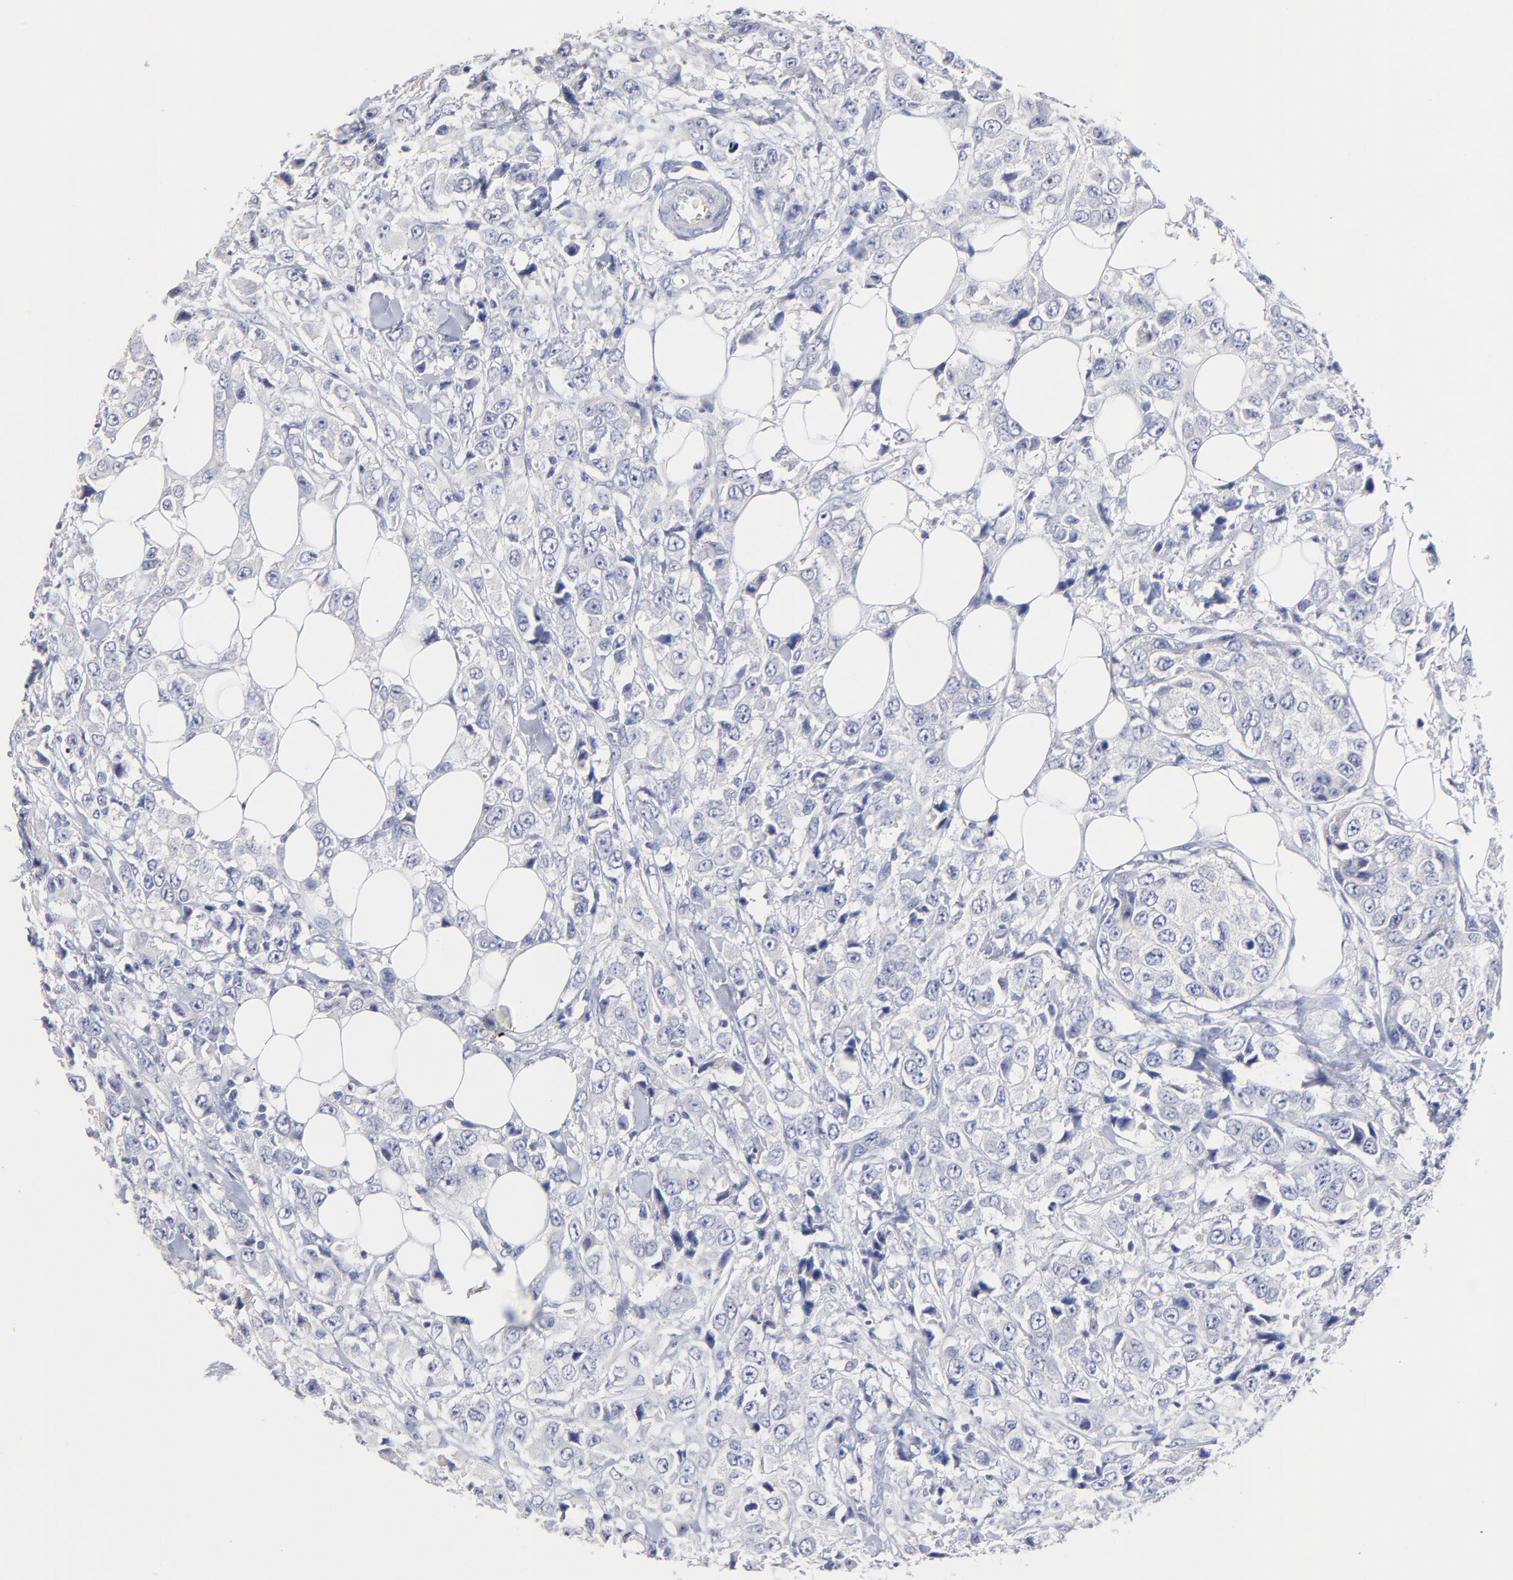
{"staining": {"intensity": "negative", "quantity": "none", "location": "none"}, "tissue": "breast cancer", "cell_type": "Tumor cells", "image_type": "cancer", "snomed": [{"axis": "morphology", "description": "Duct carcinoma"}, {"axis": "topography", "description": "Breast"}], "caption": "DAB (3,3'-diaminobenzidine) immunohistochemical staining of breast cancer exhibits no significant staining in tumor cells.", "gene": "CXADR", "patient": {"sex": "female", "age": 58}}